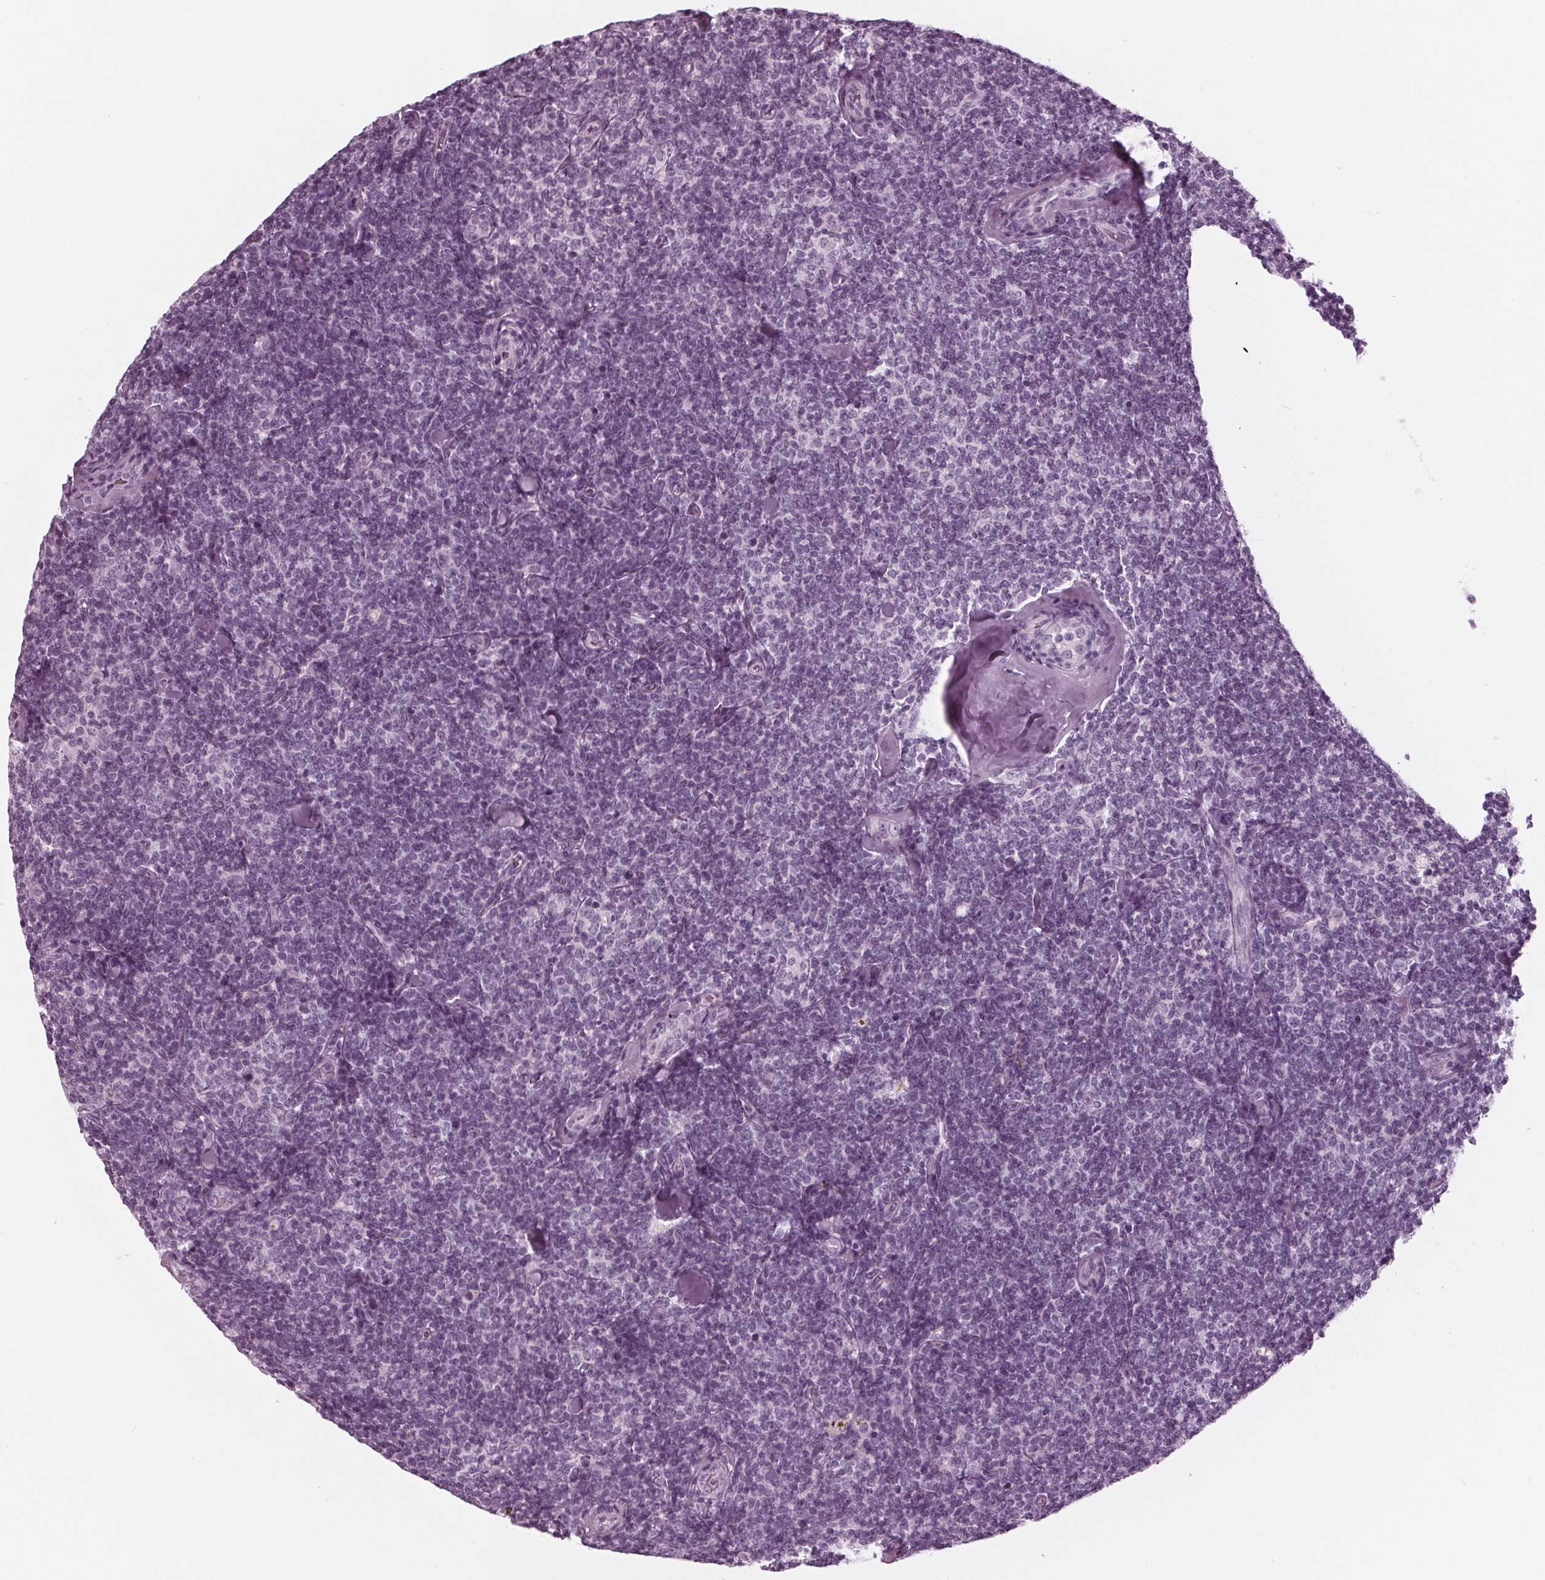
{"staining": {"intensity": "negative", "quantity": "none", "location": "none"}, "tissue": "lymphoma", "cell_type": "Tumor cells", "image_type": "cancer", "snomed": [{"axis": "morphology", "description": "Malignant lymphoma, non-Hodgkin's type, Low grade"}, {"axis": "topography", "description": "Lymph node"}], "caption": "Low-grade malignant lymphoma, non-Hodgkin's type was stained to show a protein in brown. There is no significant positivity in tumor cells.", "gene": "KRT28", "patient": {"sex": "female", "age": 56}}